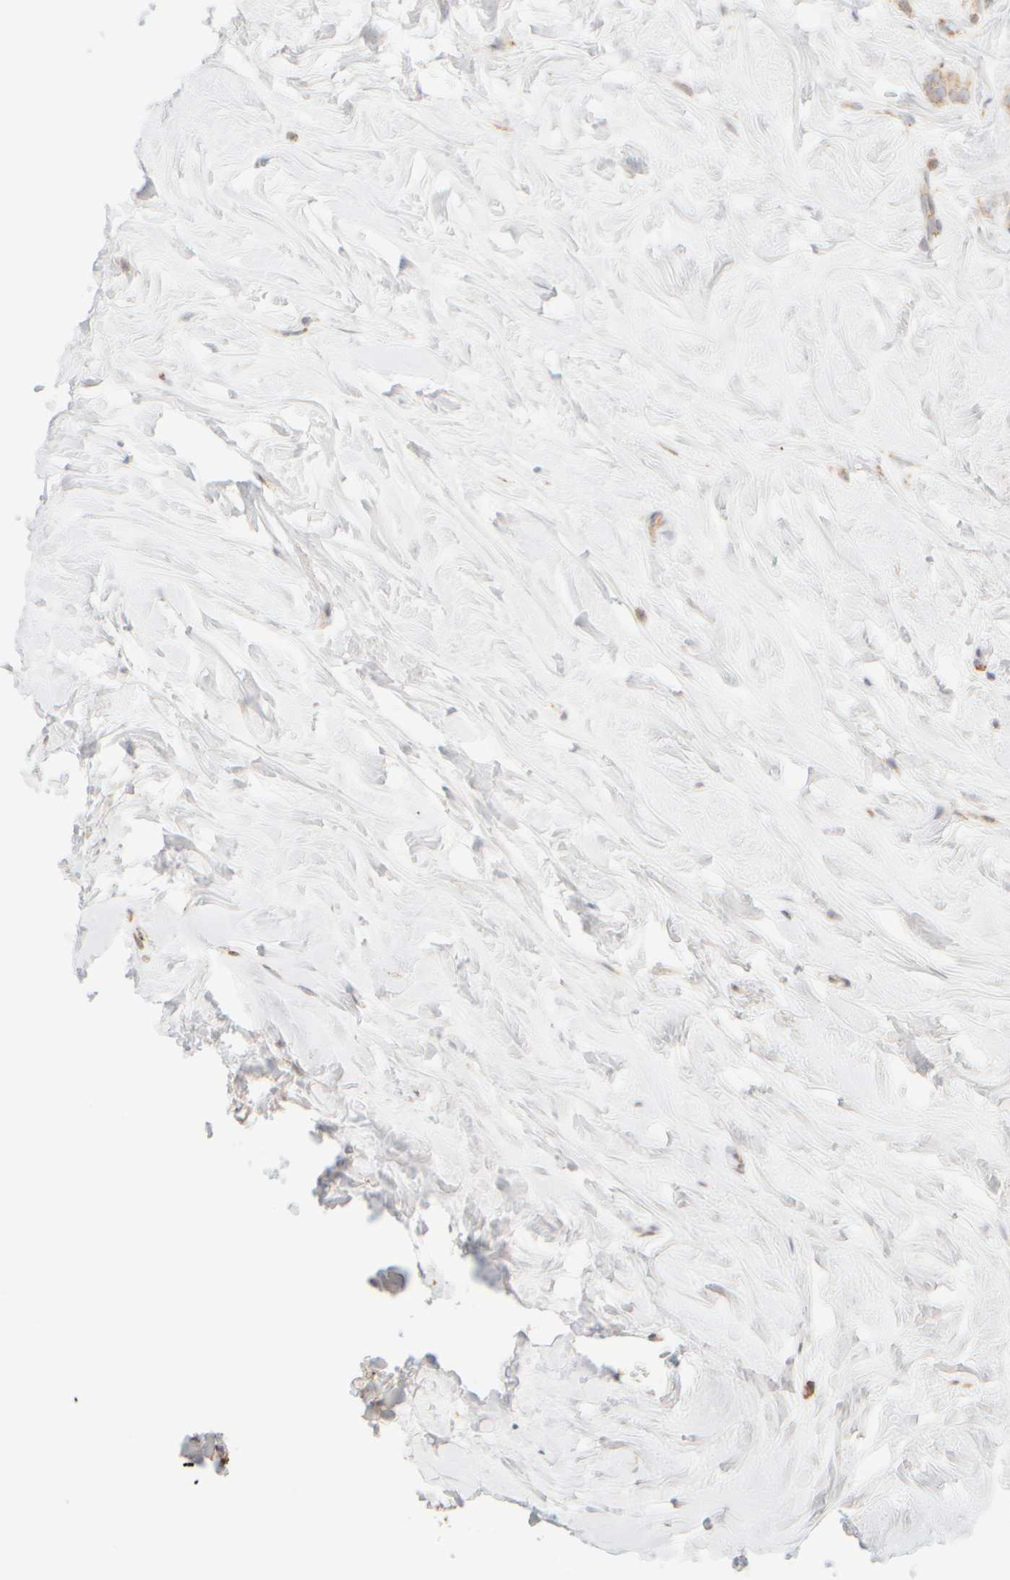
{"staining": {"intensity": "moderate", "quantity": ">75%", "location": "cytoplasmic/membranous"}, "tissue": "breast cancer", "cell_type": "Tumor cells", "image_type": "cancer", "snomed": [{"axis": "morphology", "description": "Lobular carcinoma, in situ"}, {"axis": "morphology", "description": "Lobular carcinoma"}, {"axis": "topography", "description": "Breast"}], "caption": "This micrograph reveals immunohistochemistry (IHC) staining of human breast cancer (lobular carcinoma), with medium moderate cytoplasmic/membranous expression in about >75% of tumor cells.", "gene": "APBB2", "patient": {"sex": "female", "age": 41}}